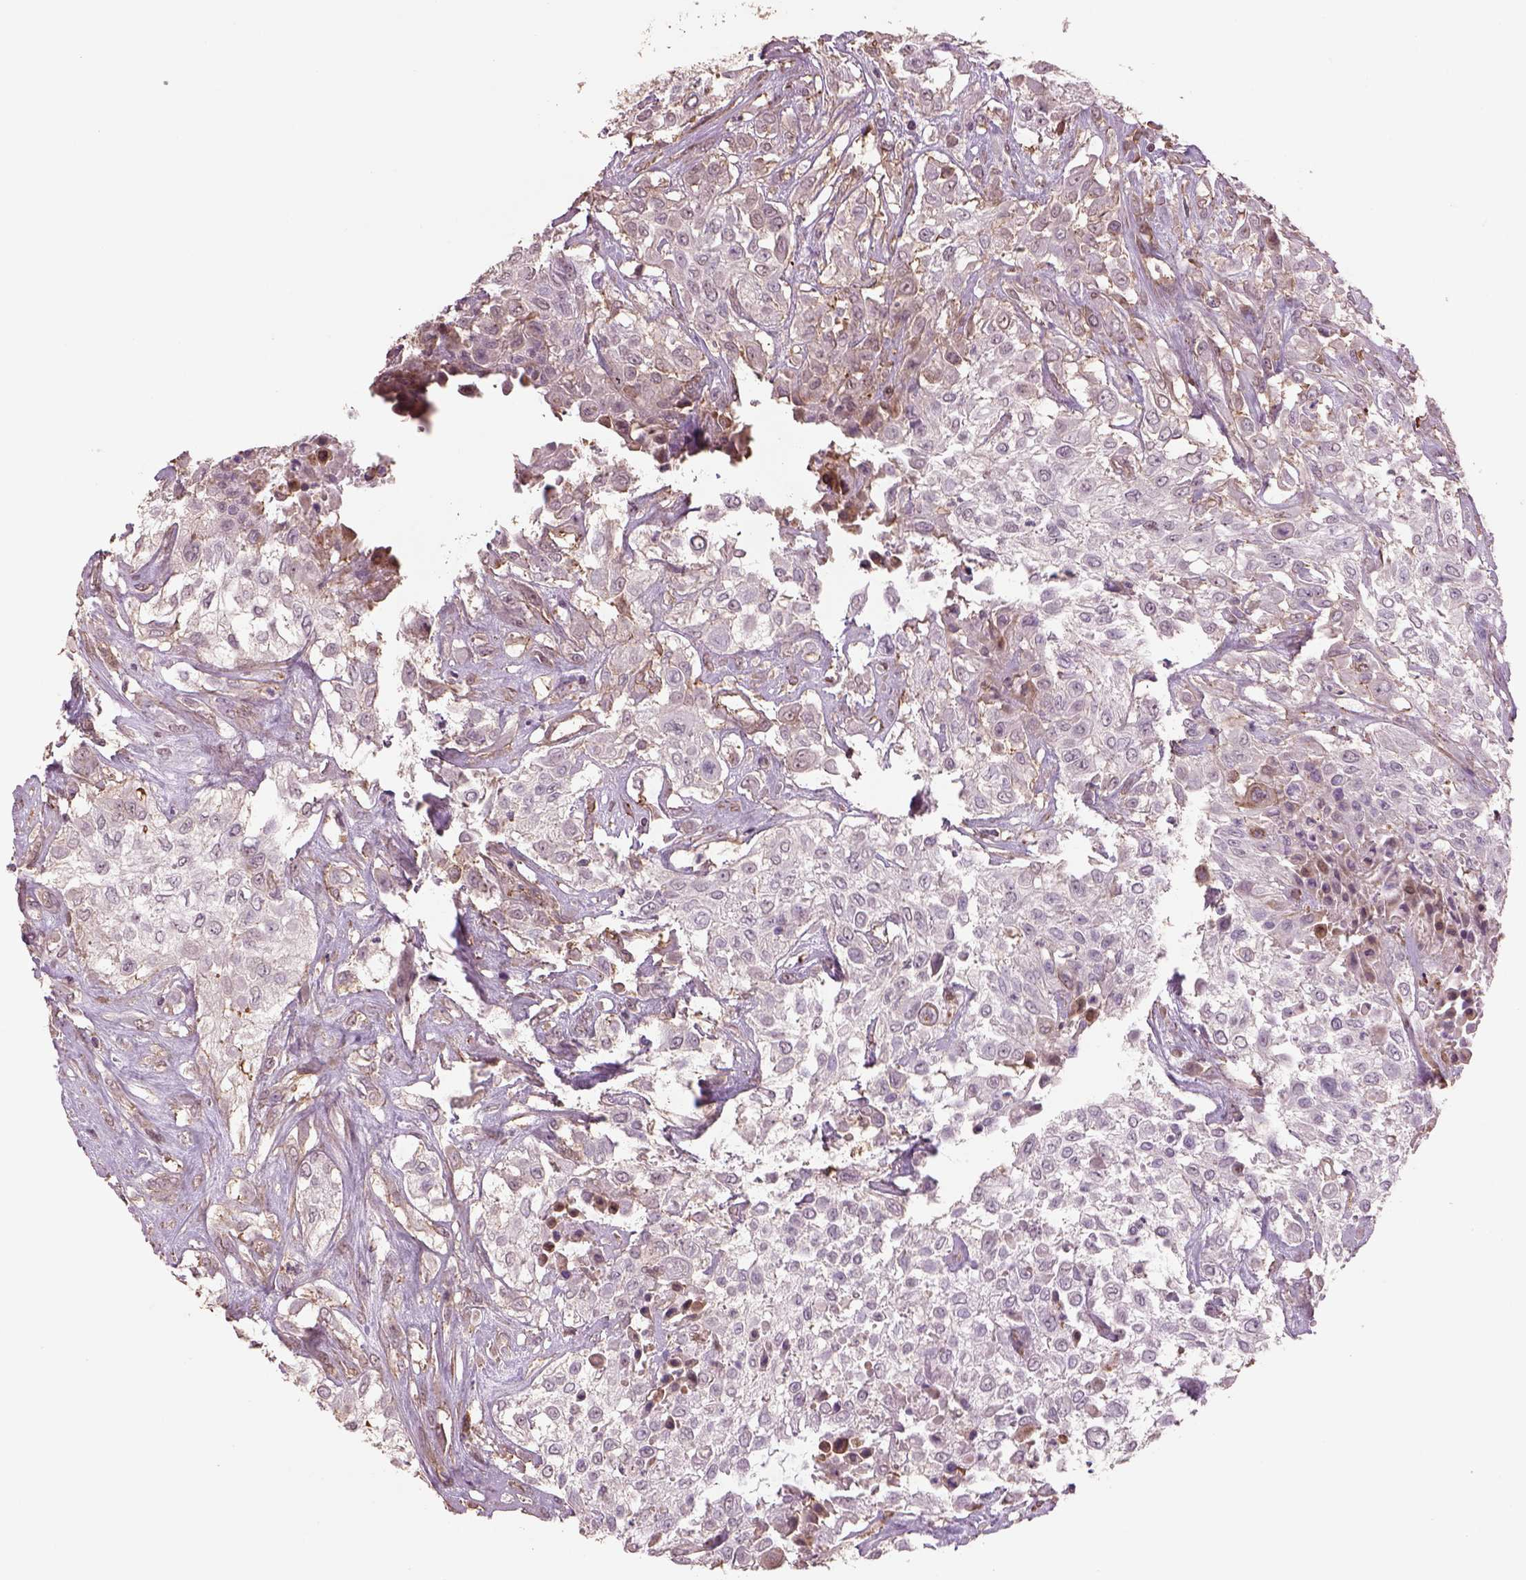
{"staining": {"intensity": "negative", "quantity": "none", "location": "none"}, "tissue": "urothelial cancer", "cell_type": "Tumor cells", "image_type": "cancer", "snomed": [{"axis": "morphology", "description": "Urothelial carcinoma, High grade"}, {"axis": "topography", "description": "Urinary bladder"}], "caption": "This is a micrograph of IHC staining of urothelial cancer, which shows no expression in tumor cells.", "gene": "LIN7A", "patient": {"sex": "male", "age": 57}}